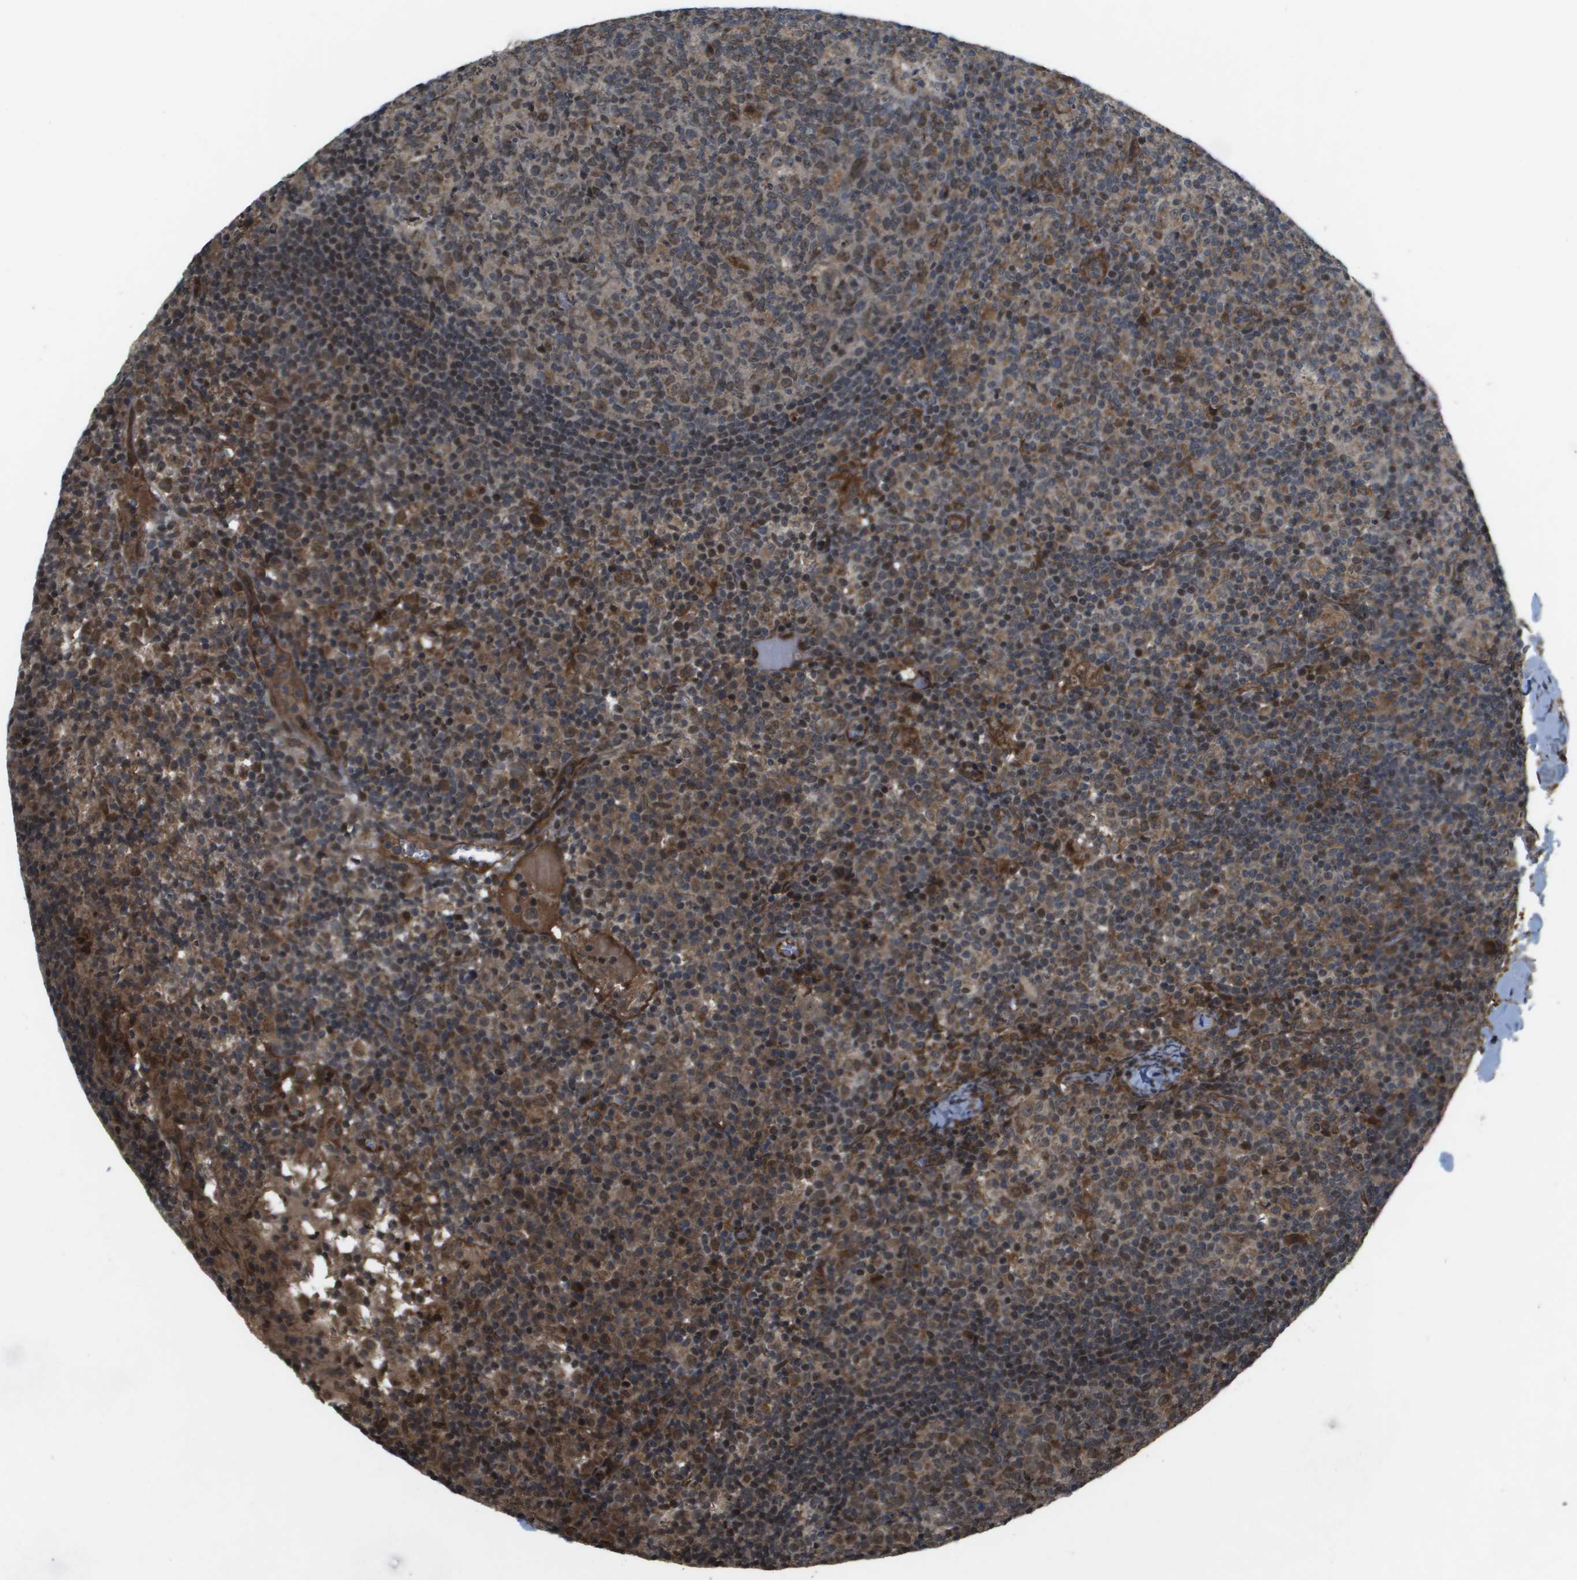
{"staining": {"intensity": "weak", "quantity": ">75%", "location": "cytoplasmic/membranous"}, "tissue": "lymph node", "cell_type": "Germinal center cells", "image_type": "normal", "snomed": [{"axis": "morphology", "description": "Normal tissue, NOS"}, {"axis": "morphology", "description": "Inflammation, NOS"}, {"axis": "topography", "description": "Lymph node"}], "caption": "IHC (DAB (3,3'-diaminobenzidine)) staining of unremarkable lymph node exhibits weak cytoplasmic/membranous protein expression in about >75% of germinal center cells.", "gene": "SPTLC1", "patient": {"sex": "male", "age": 55}}